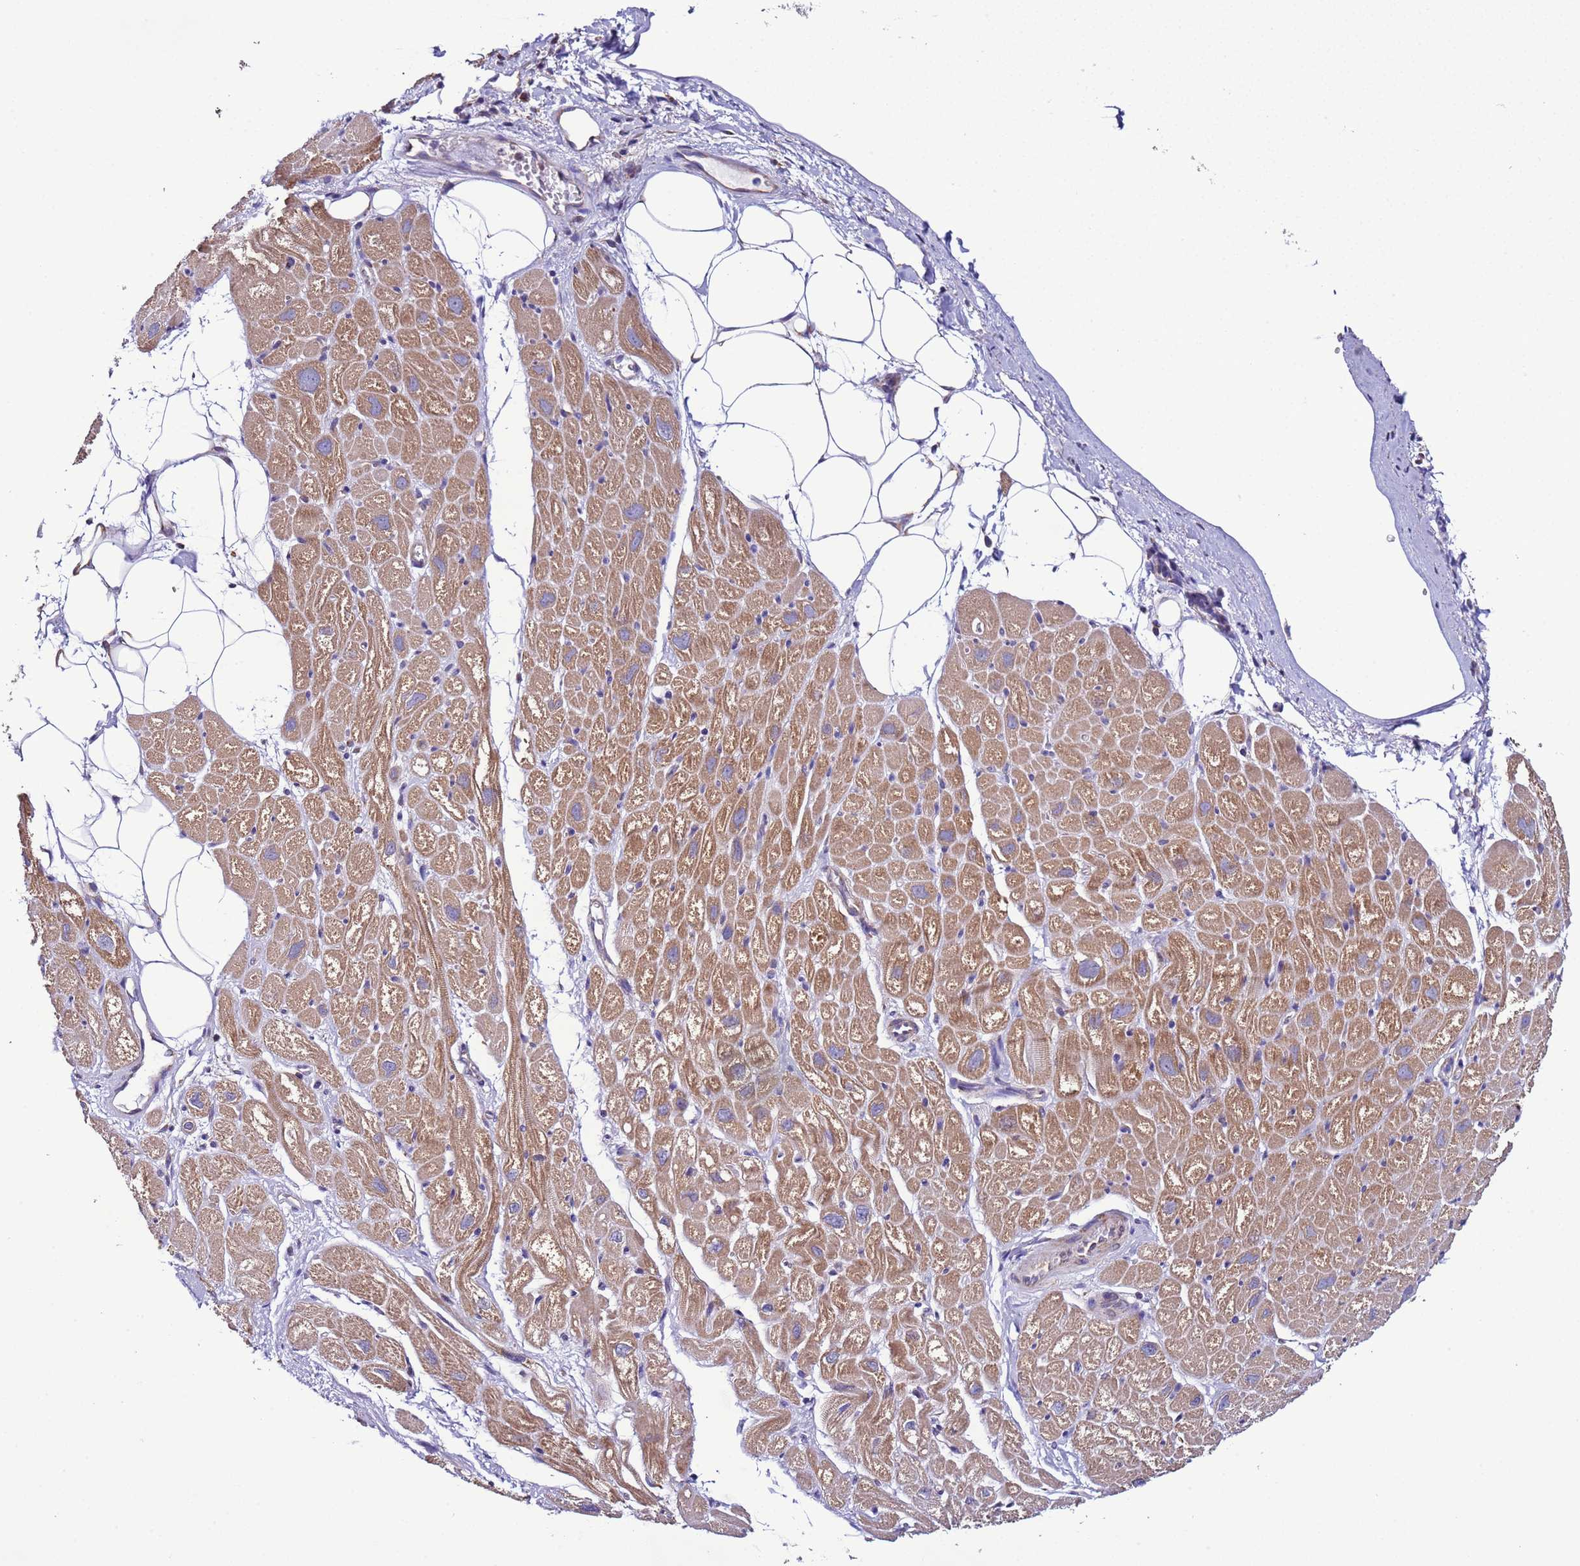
{"staining": {"intensity": "moderate", "quantity": "25%-75%", "location": "cytoplasmic/membranous"}, "tissue": "heart muscle", "cell_type": "Cardiomyocytes", "image_type": "normal", "snomed": [{"axis": "morphology", "description": "Normal tissue, NOS"}, {"axis": "topography", "description": "Heart"}], "caption": "Moderate cytoplasmic/membranous expression for a protein is appreciated in about 25%-75% of cardiomyocytes of benign heart muscle using IHC.", "gene": "AHI1", "patient": {"sex": "male", "age": 50}}